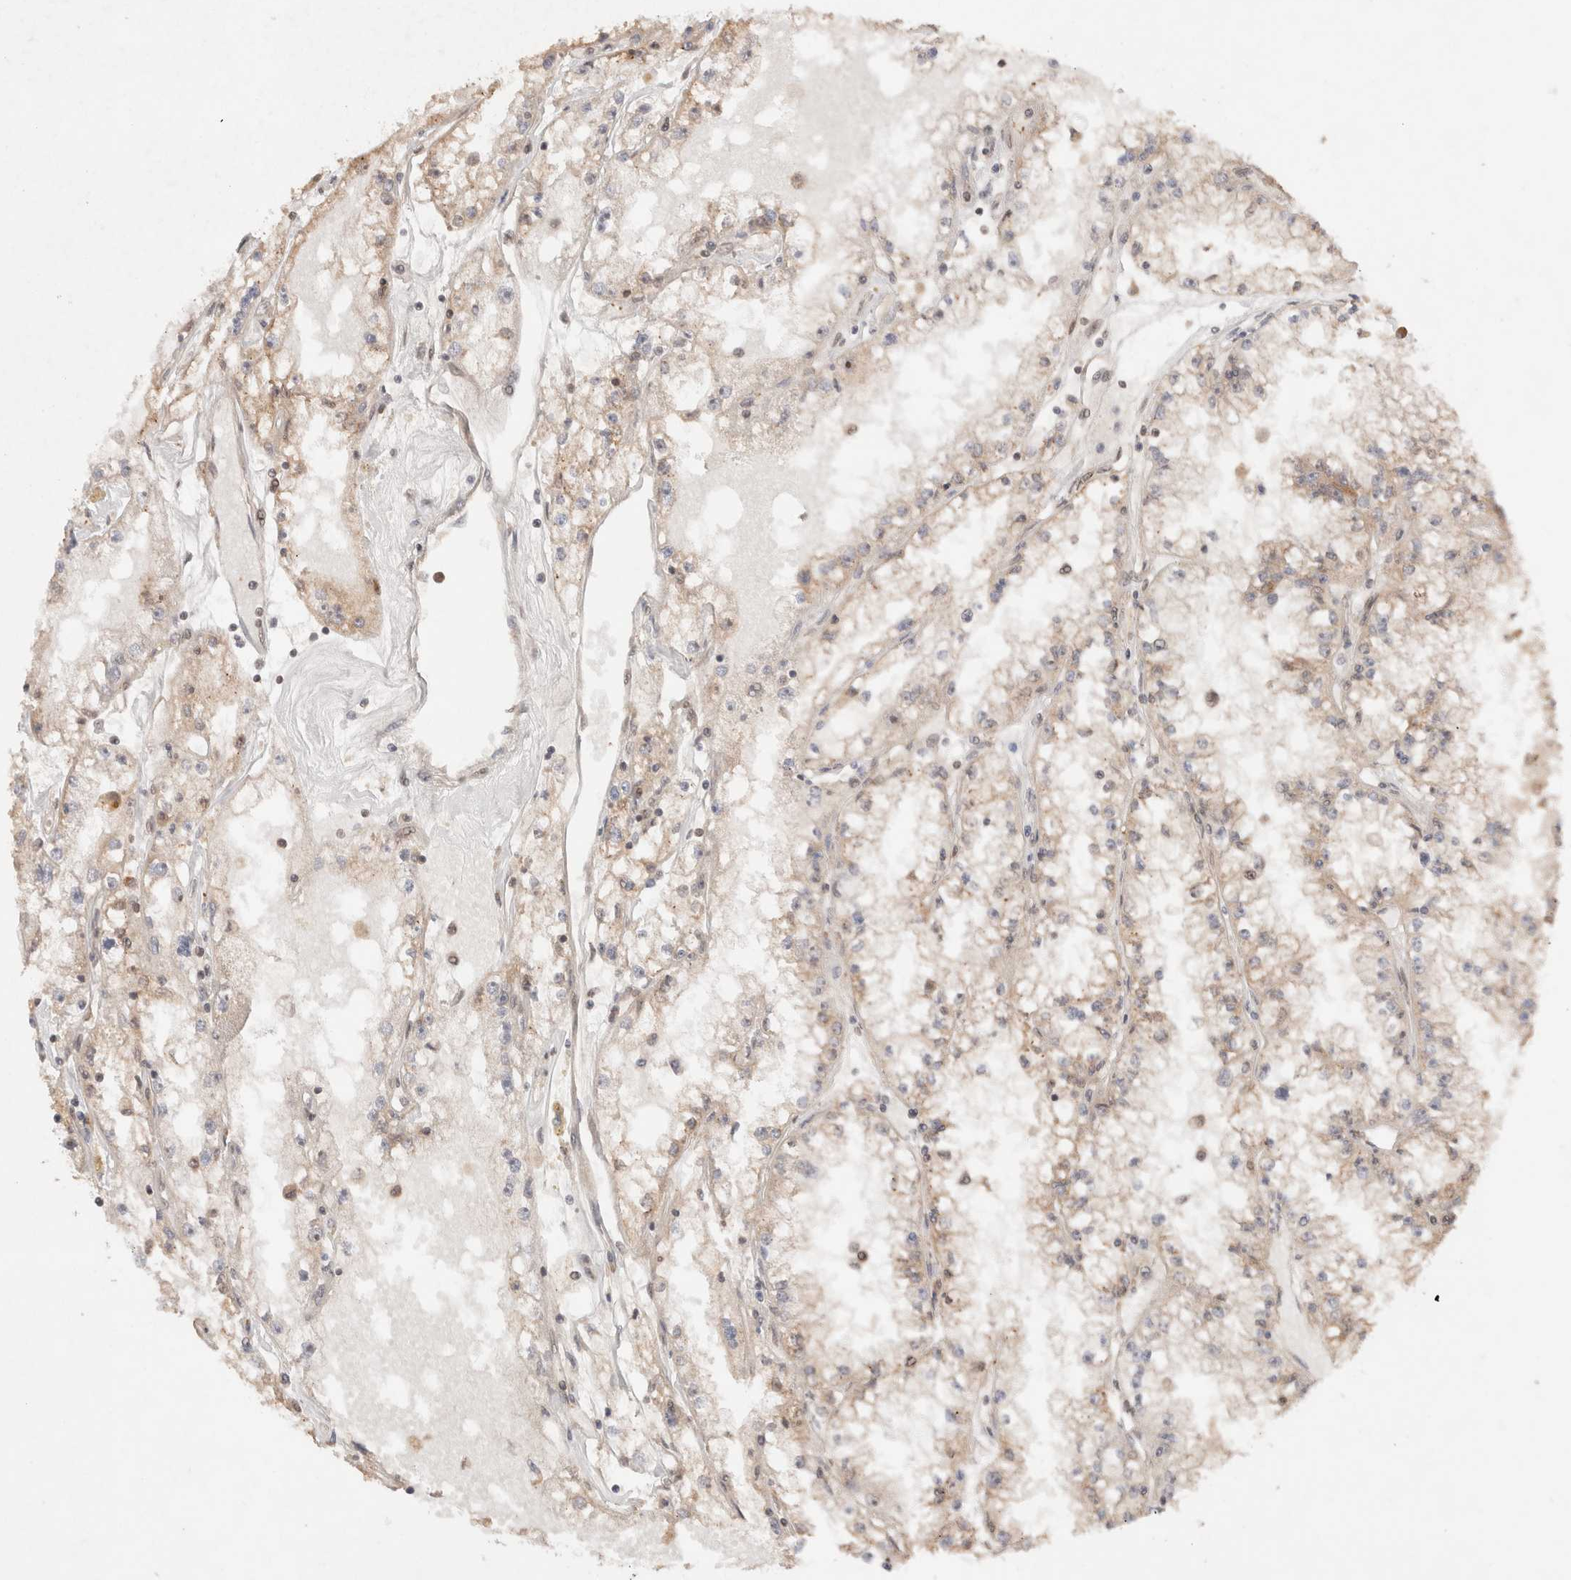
{"staining": {"intensity": "negative", "quantity": "none", "location": "none"}, "tissue": "renal cancer", "cell_type": "Tumor cells", "image_type": "cancer", "snomed": [{"axis": "morphology", "description": "Adenocarcinoma, NOS"}, {"axis": "topography", "description": "Kidney"}], "caption": "Adenocarcinoma (renal) was stained to show a protein in brown. There is no significant staining in tumor cells.", "gene": "TPR", "patient": {"sex": "male", "age": 56}}